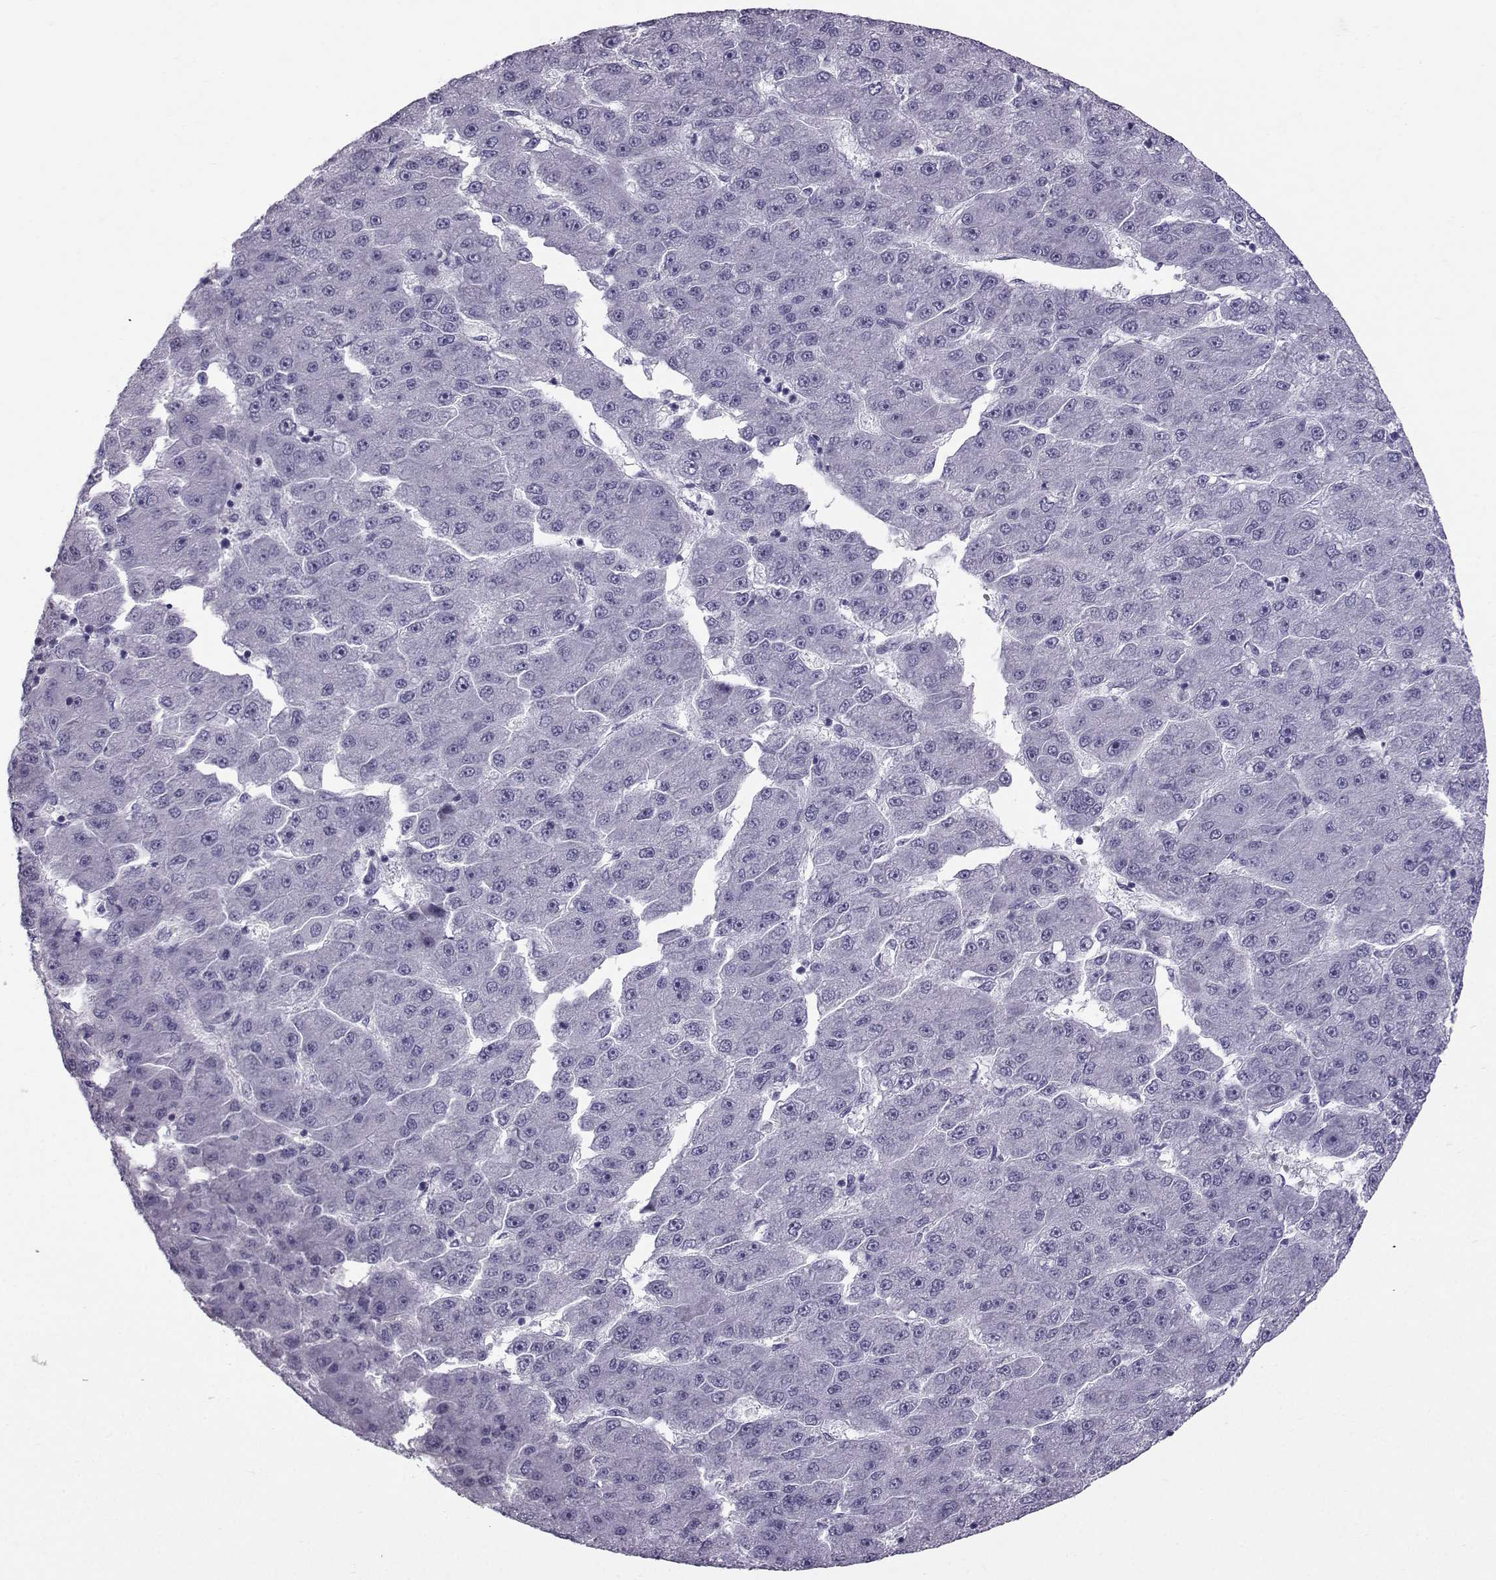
{"staining": {"intensity": "negative", "quantity": "none", "location": "none"}, "tissue": "liver cancer", "cell_type": "Tumor cells", "image_type": "cancer", "snomed": [{"axis": "morphology", "description": "Carcinoma, Hepatocellular, NOS"}, {"axis": "topography", "description": "Liver"}], "caption": "Protein analysis of liver cancer (hepatocellular carcinoma) exhibits no significant staining in tumor cells. The staining is performed using DAB (3,3'-diaminobenzidine) brown chromogen with nuclei counter-stained in using hematoxylin.", "gene": "DMRT3", "patient": {"sex": "male", "age": 67}}